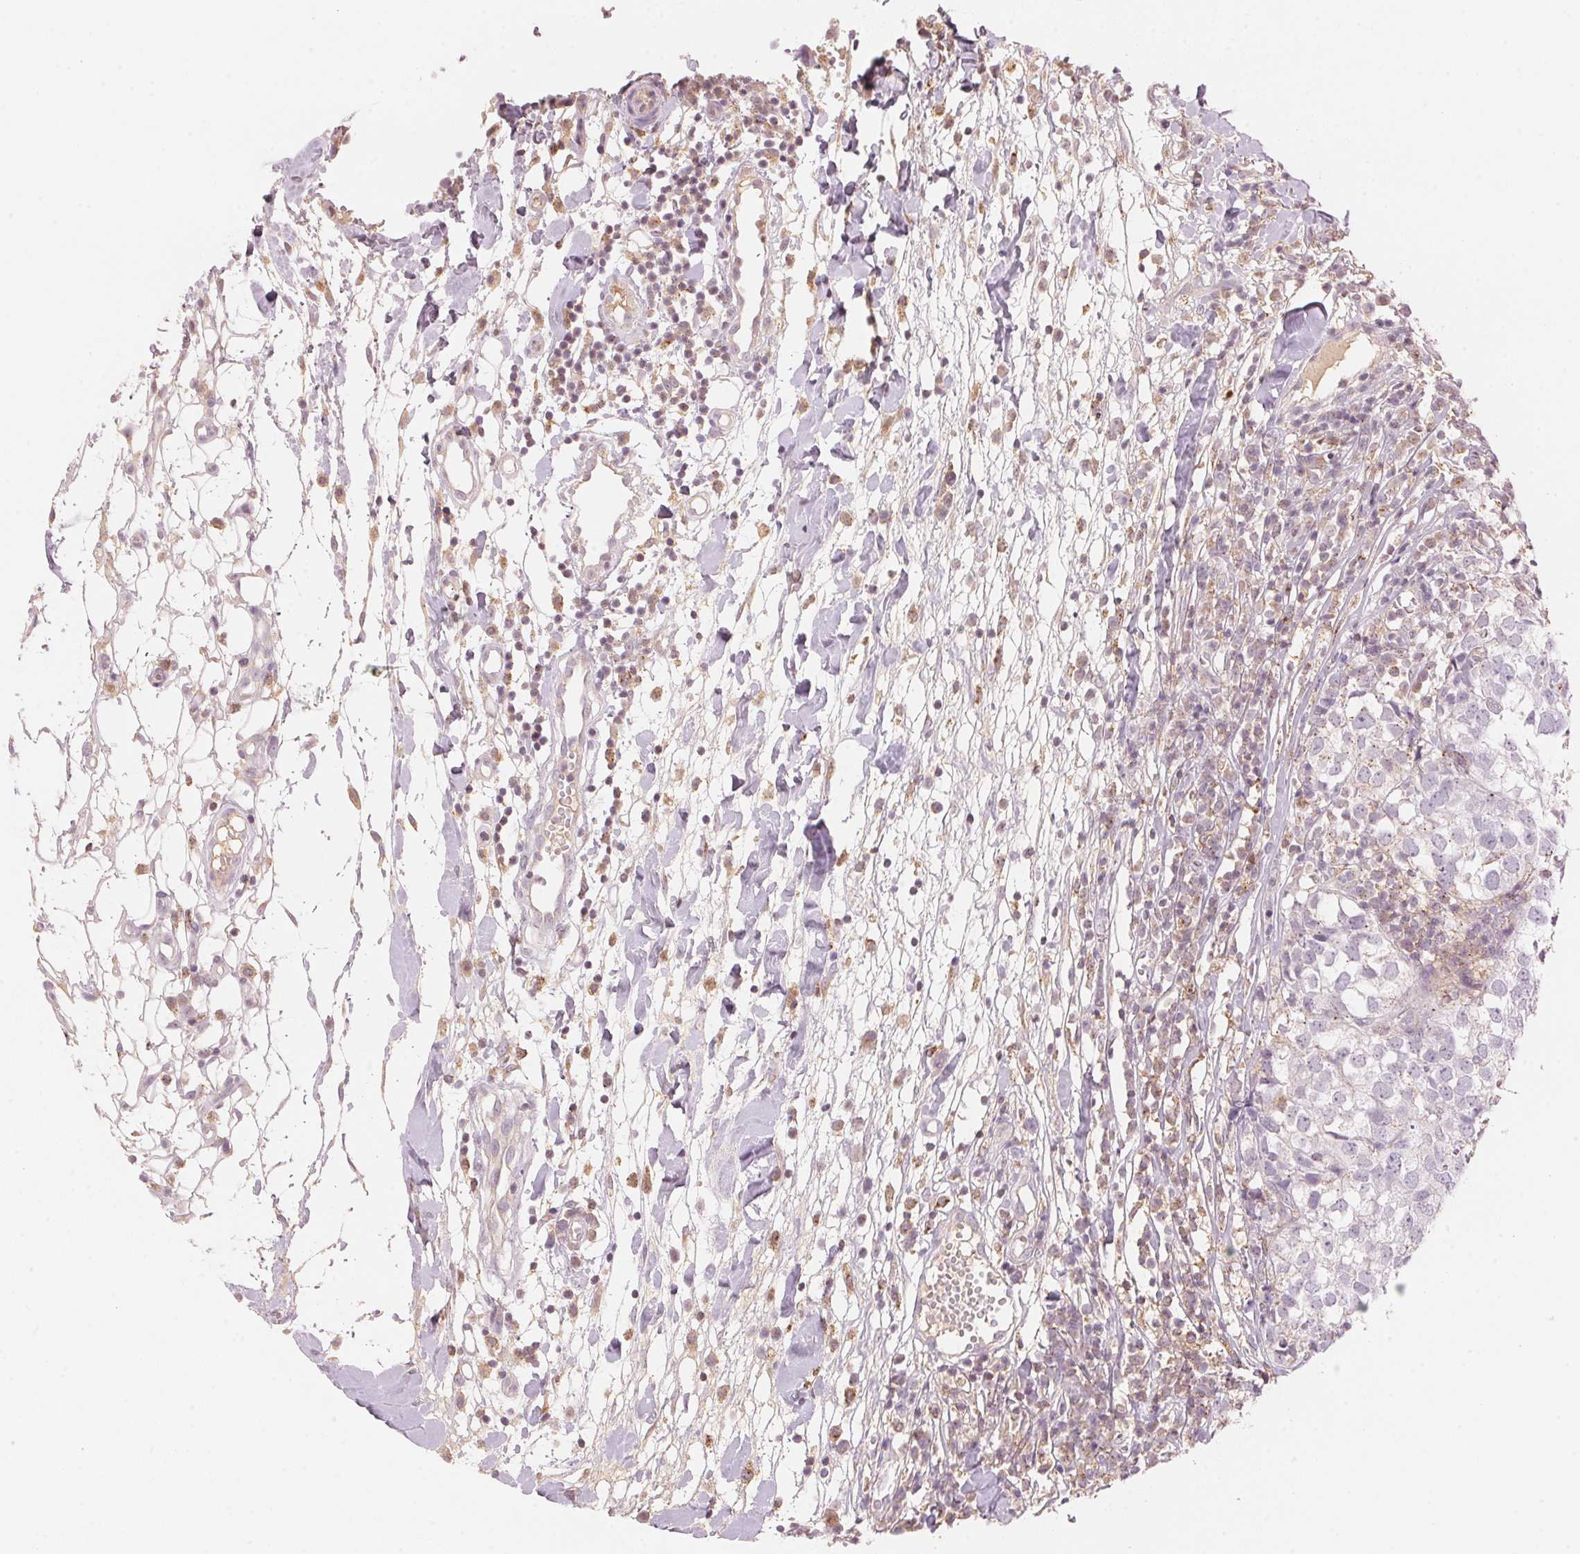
{"staining": {"intensity": "weak", "quantity": "<25%", "location": "cytoplasmic/membranous"}, "tissue": "breast cancer", "cell_type": "Tumor cells", "image_type": "cancer", "snomed": [{"axis": "morphology", "description": "Duct carcinoma"}, {"axis": "topography", "description": "Breast"}], "caption": "This is a micrograph of IHC staining of breast infiltrating ductal carcinoma, which shows no staining in tumor cells.", "gene": "HOXB13", "patient": {"sex": "female", "age": 30}}